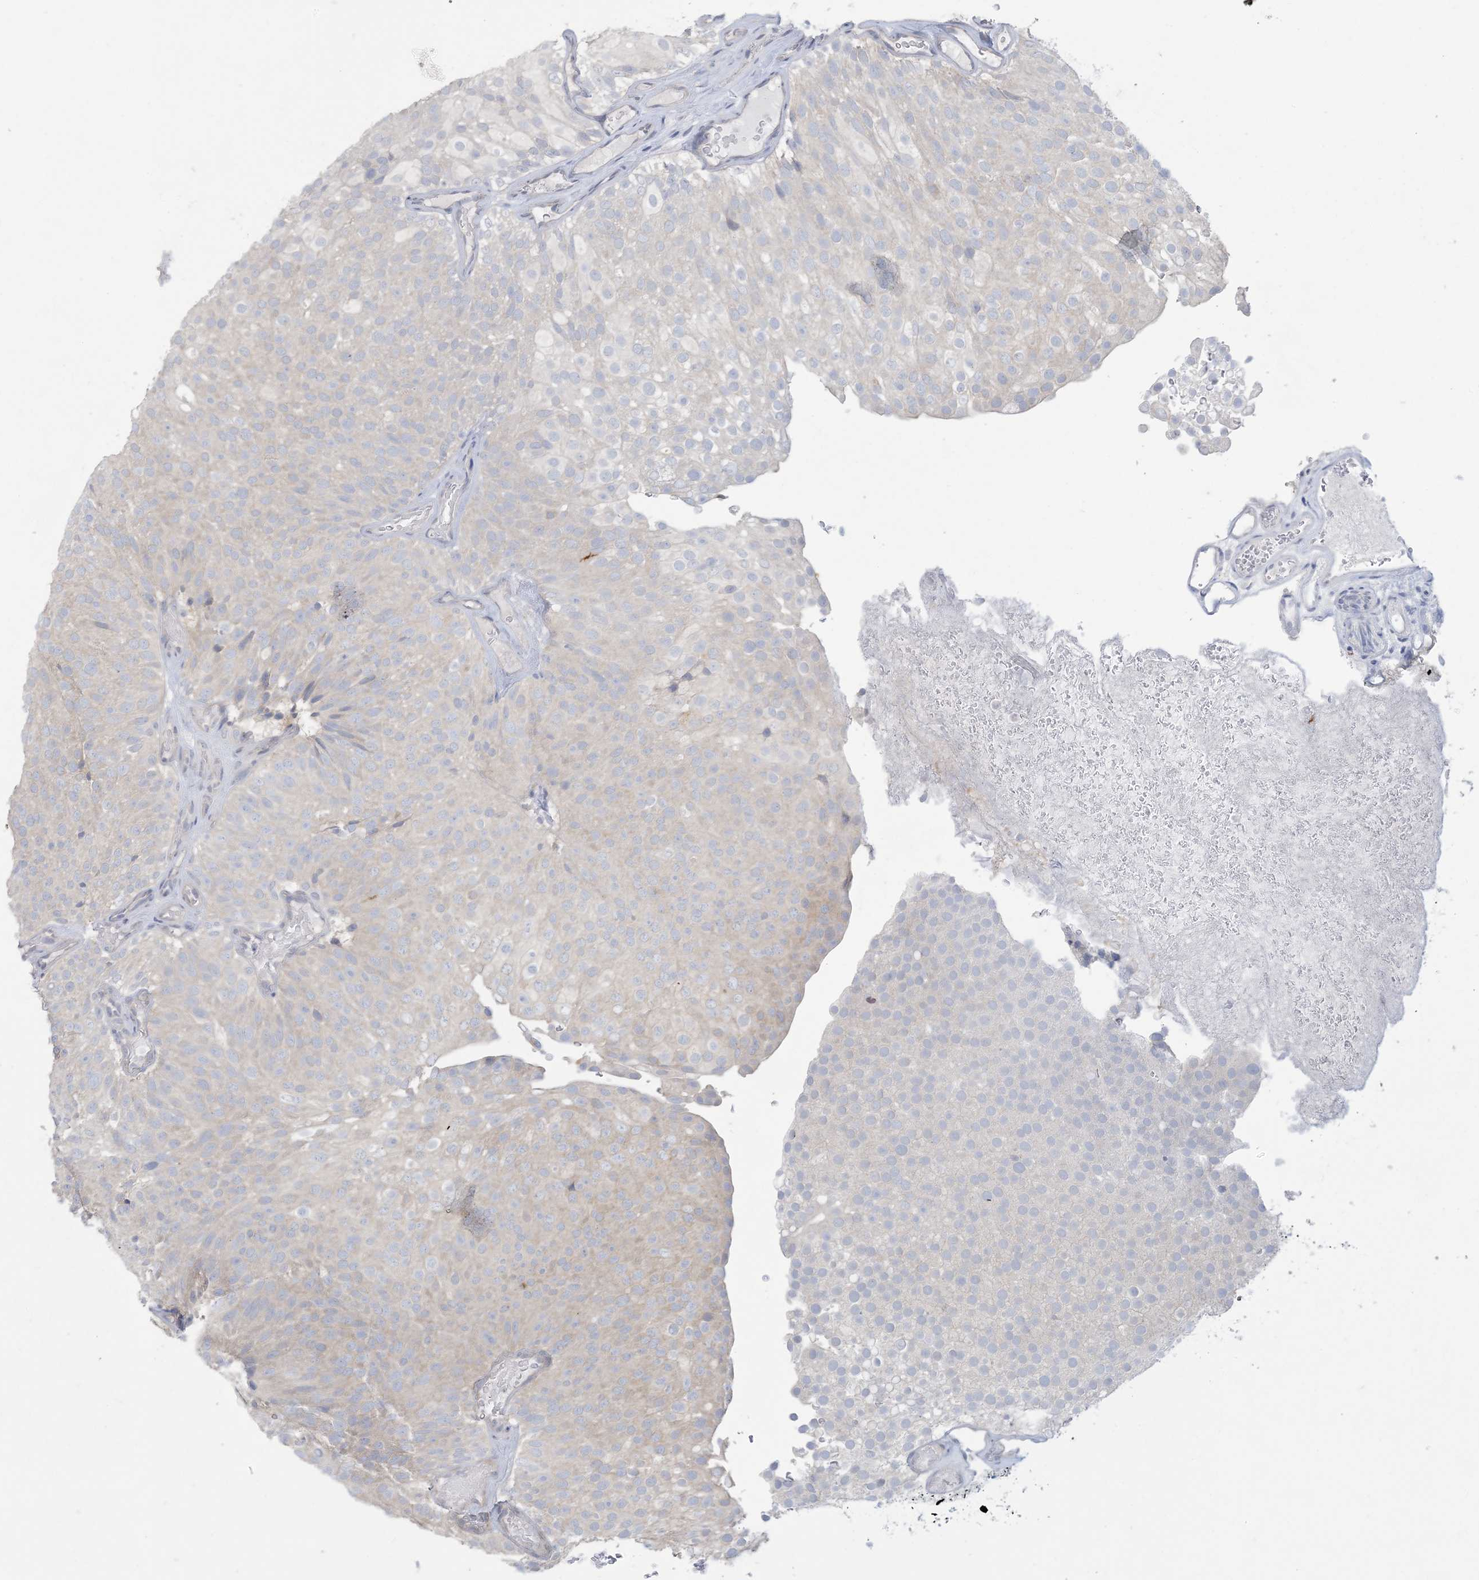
{"staining": {"intensity": "negative", "quantity": "none", "location": "none"}, "tissue": "urothelial cancer", "cell_type": "Tumor cells", "image_type": "cancer", "snomed": [{"axis": "morphology", "description": "Urothelial carcinoma, Low grade"}, {"axis": "topography", "description": "Urinary bladder"}], "caption": "Tumor cells show no significant protein positivity in urothelial cancer.", "gene": "KIF3A", "patient": {"sex": "male", "age": 78}}